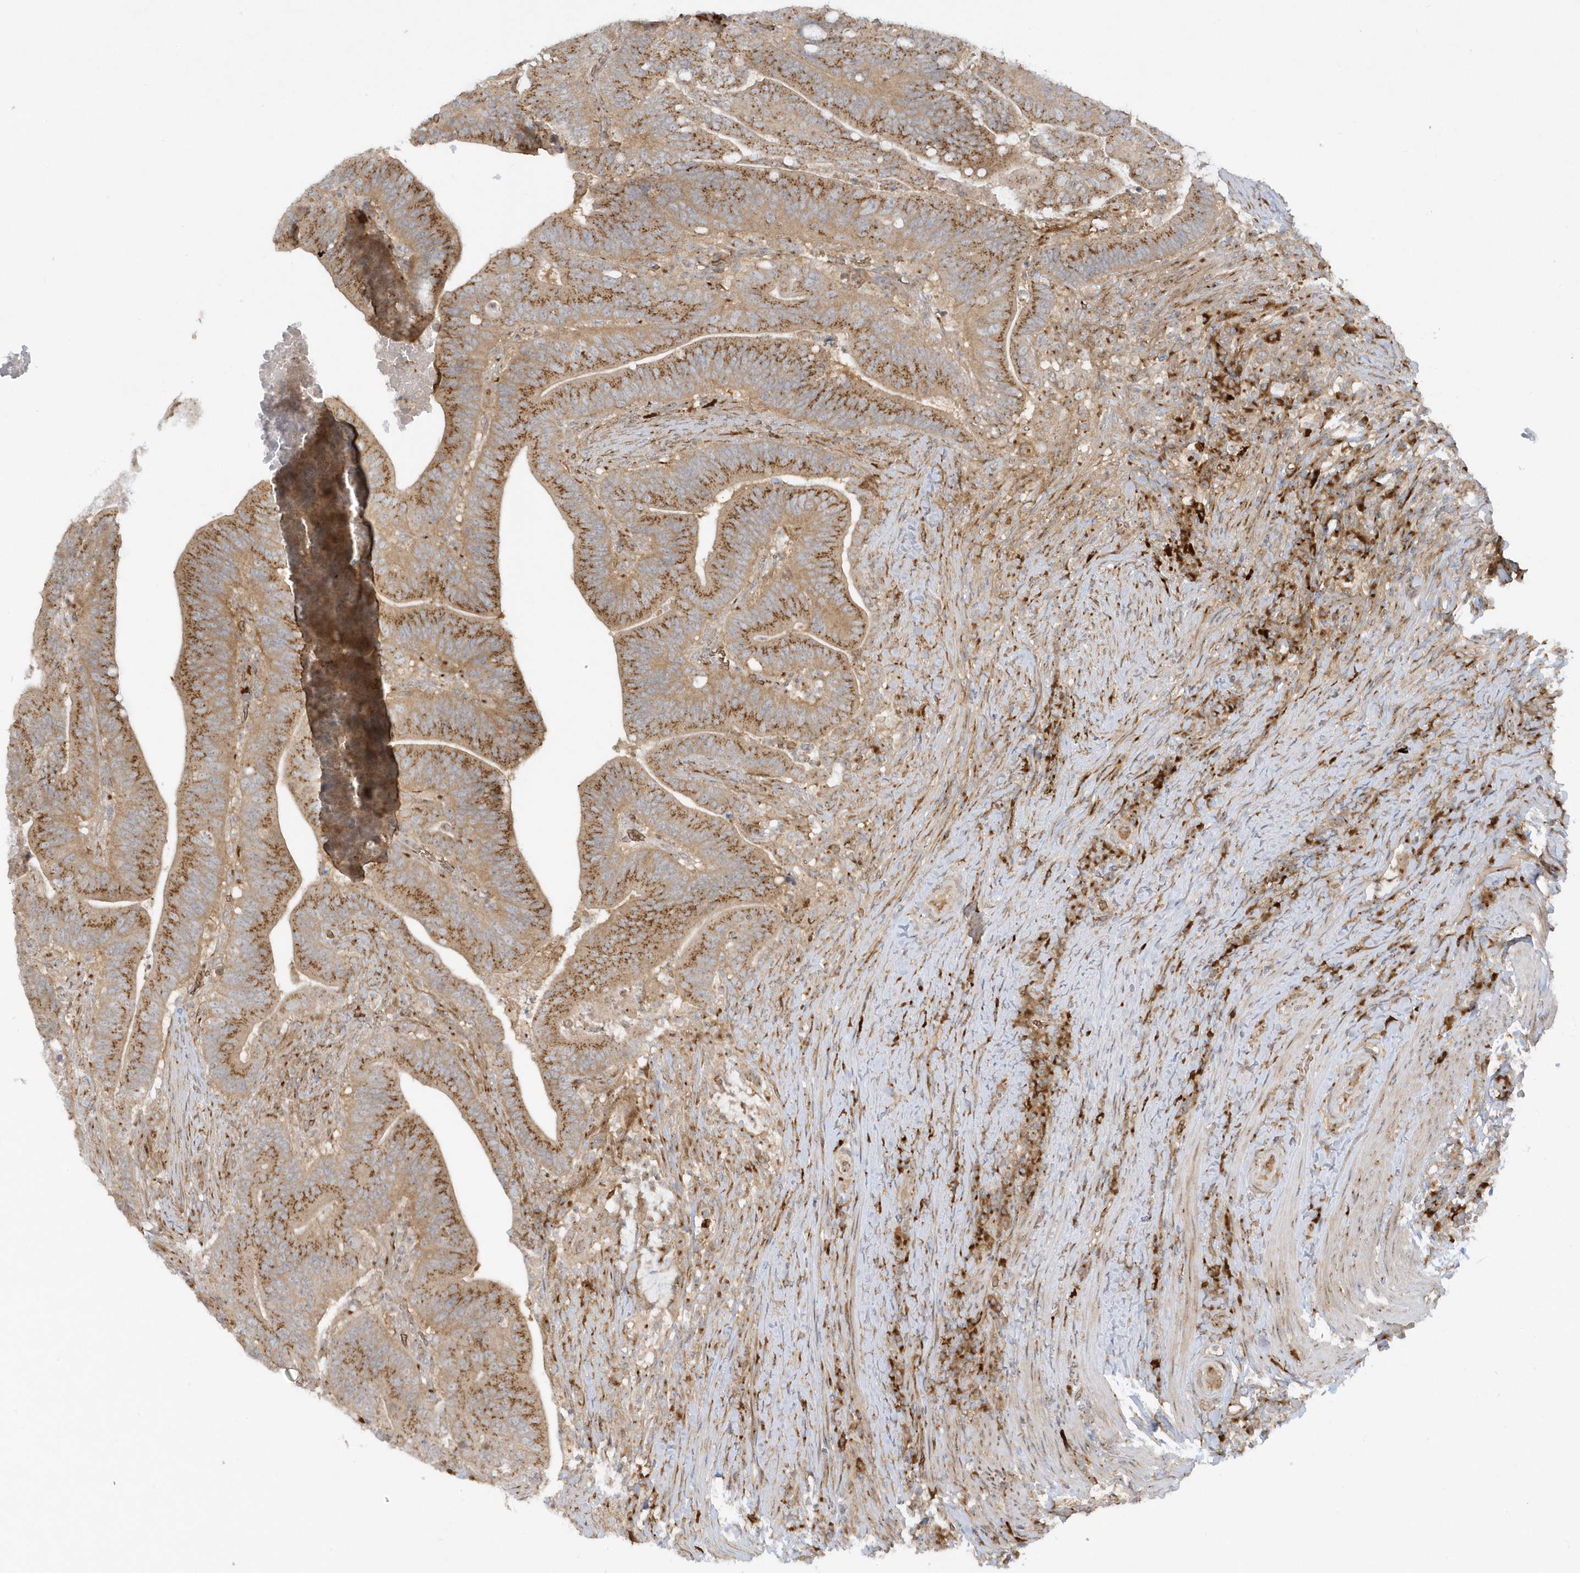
{"staining": {"intensity": "moderate", "quantity": ">75%", "location": "cytoplasmic/membranous"}, "tissue": "colorectal cancer", "cell_type": "Tumor cells", "image_type": "cancer", "snomed": [{"axis": "morphology", "description": "Adenocarcinoma, NOS"}, {"axis": "topography", "description": "Colon"}], "caption": "A histopathology image of human colorectal adenocarcinoma stained for a protein reveals moderate cytoplasmic/membranous brown staining in tumor cells.", "gene": "RPP40", "patient": {"sex": "female", "age": 66}}